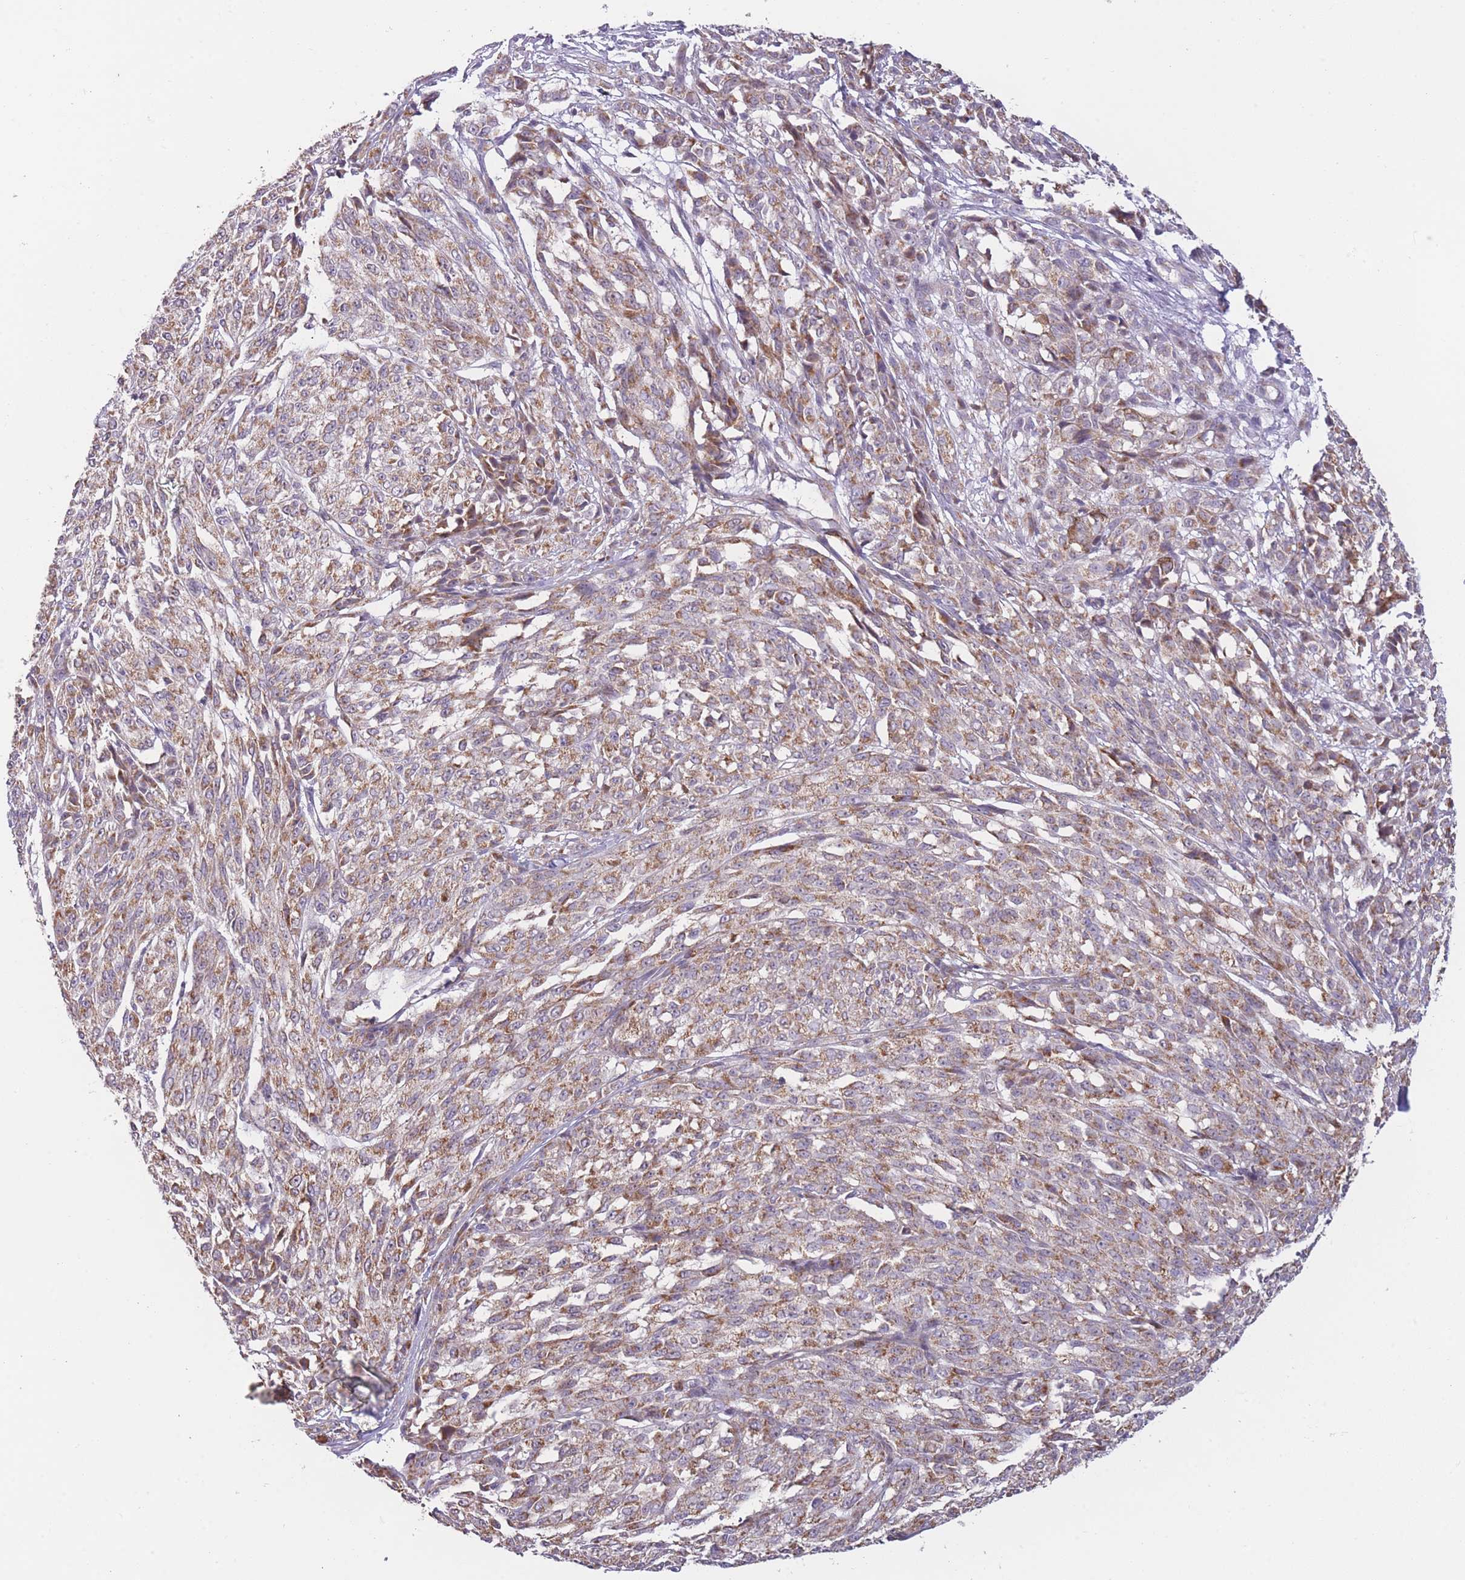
{"staining": {"intensity": "moderate", "quantity": ">75%", "location": "cytoplasmic/membranous"}, "tissue": "melanoma", "cell_type": "Tumor cells", "image_type": "cancer", "snomed": [{"axis": "morphology", "description": "Malignant melanoma, NOS"}, {"axis": "topography", "description": "Skin"}], "caption": "An IHC histopathology image of tumor tissue is shown. Protein staining in brown labels moderate cytoplasmic/membranous positivity in melanoma within tumor cells.", "gene": "MRPS18C", "patient": {"sex": "female", "age": 52}}